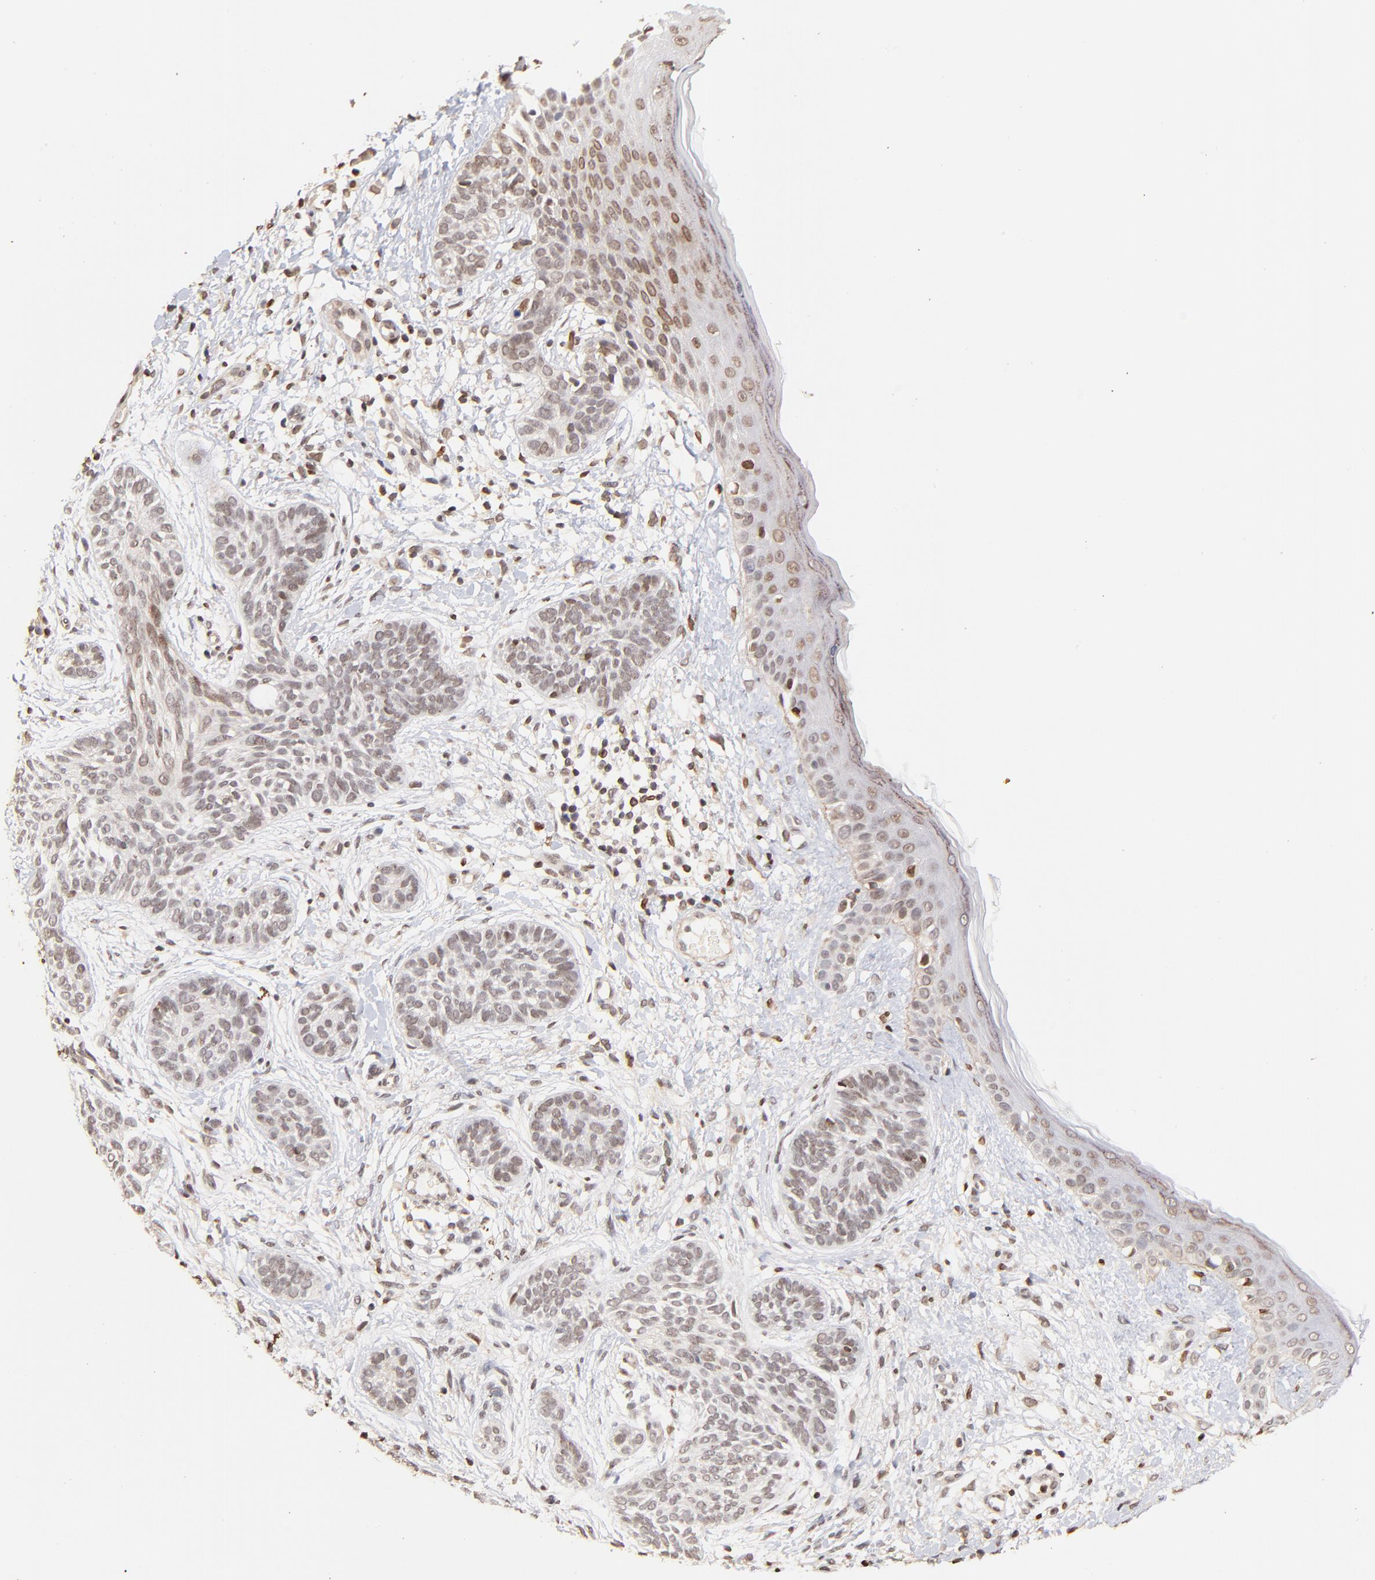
{"staining": {"intensity": "weak", "quantity": "25%-75%", "location": "nuclear"}, "tissue": "skin cancer", "cell_type": "Tumor cells", "image_type": "cancer", "snomed": [{"axis": "morphology", "description": "Normal tissue, NOS"}, {"axis": "morphology", "description": "Basal cell carcinoma"}, {"axis": "topography", "description": "Skin"}], "caption": "An IHC micrograph of neoplastic tissue is shown. Protein staining in brown highlights weak nuclear positivity in skin cancer (basal cell carcinoma) within tumor cells. The protein of interest is shown in brown color, while the nuclei are stained blue.", "gene": "ZFP92", "patient": {"sex": "male", "age": 63}}